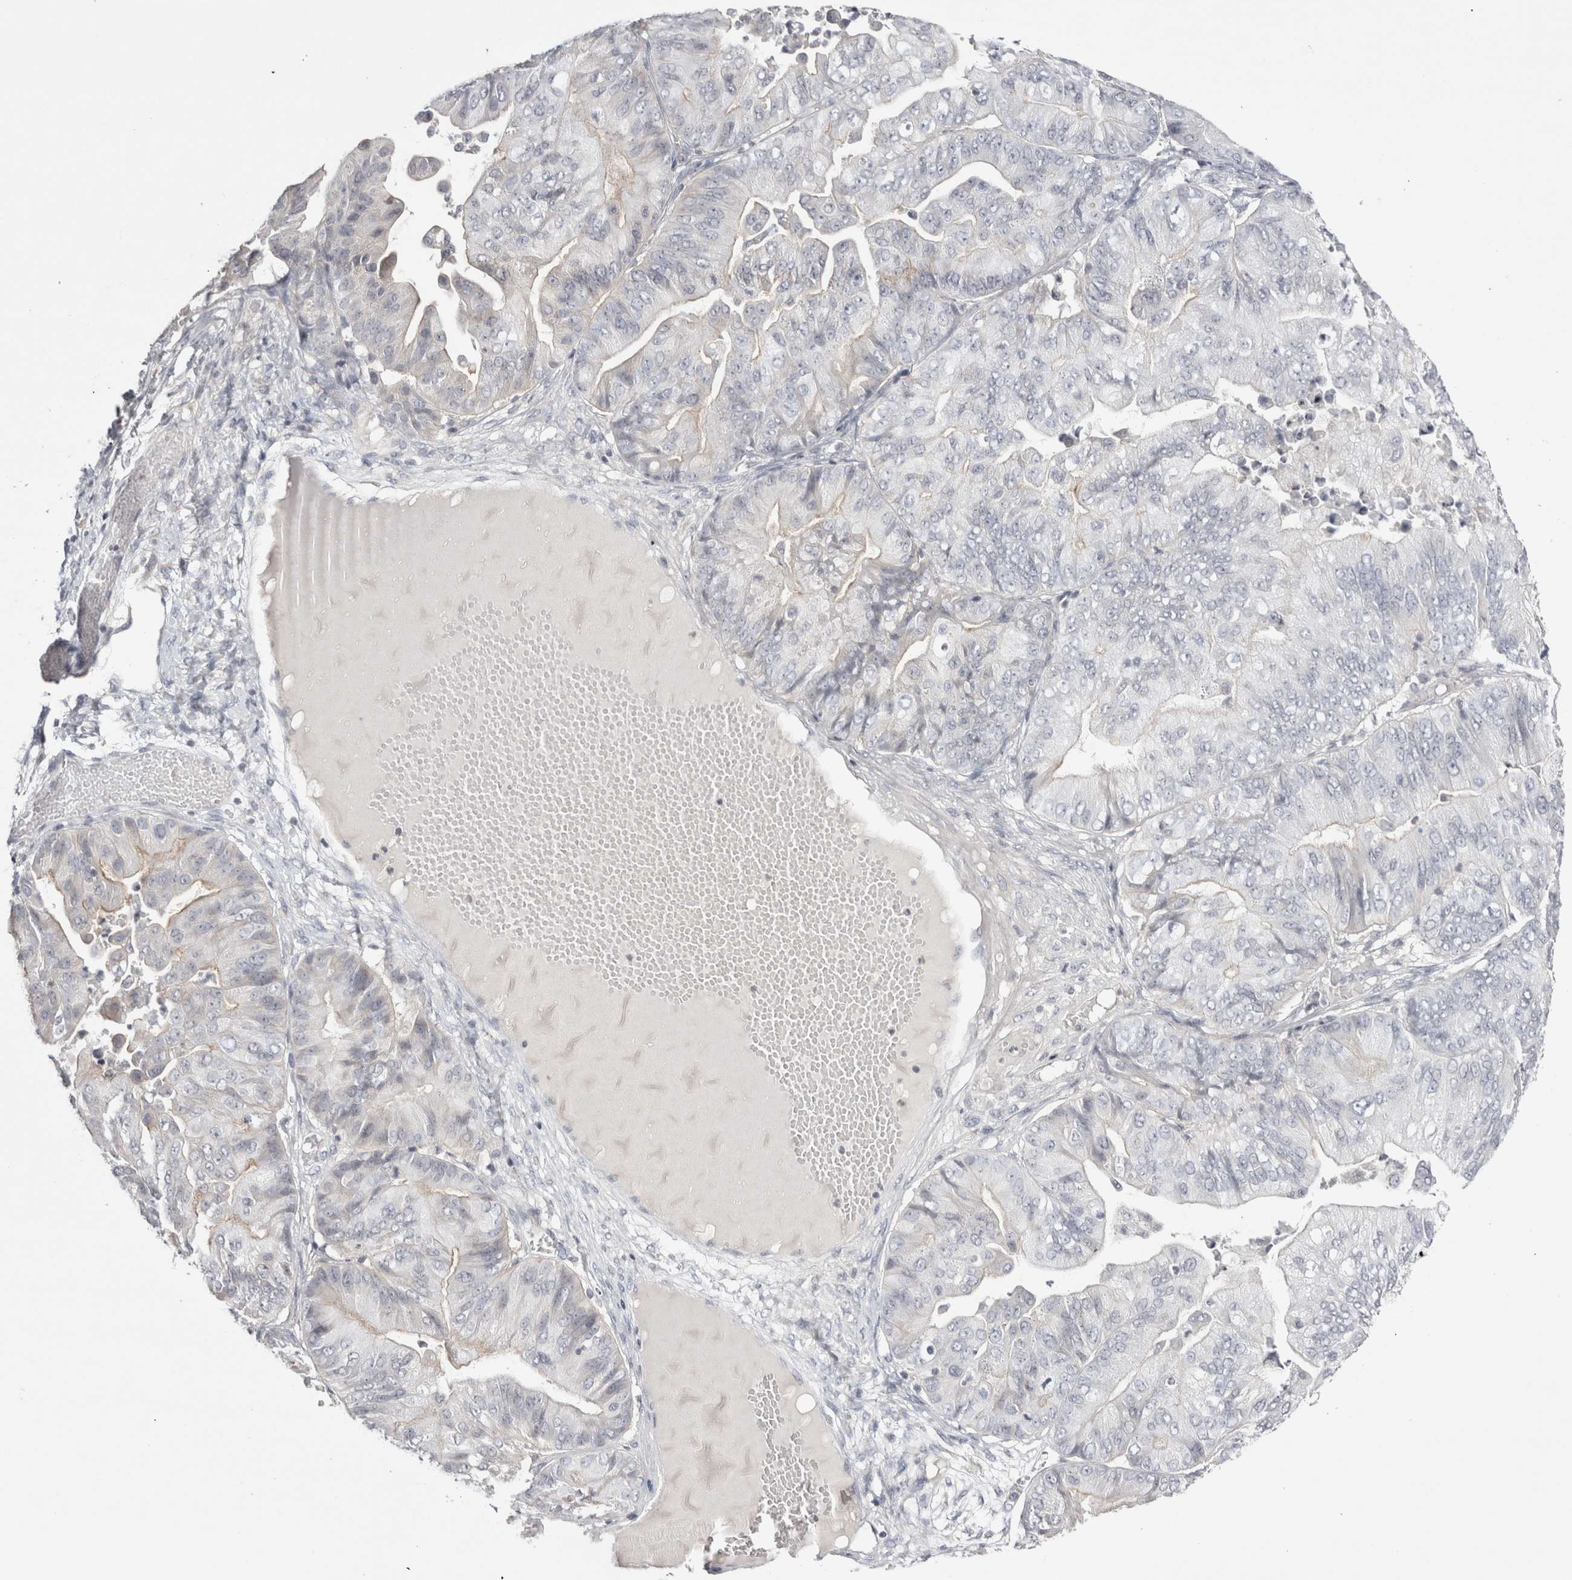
{"staining": {"intensity": "negative", "quantity": "none", "location": "none"}, "tissue": "ovarian cancer", "cell_type": "Tumor cells", "image_type": "cancer", "snomed": [{"axis": "morphology", "description": "Cystadenocarcinoma, mucinous, NOS"}, {"axis": "topography", "description": "Ovary"}], "caption": "IHC of human ovarian cancer reveals no expression in tumor cells.", "gene": "FNDC8", "patient": {"sex": "female", "age": 61}}